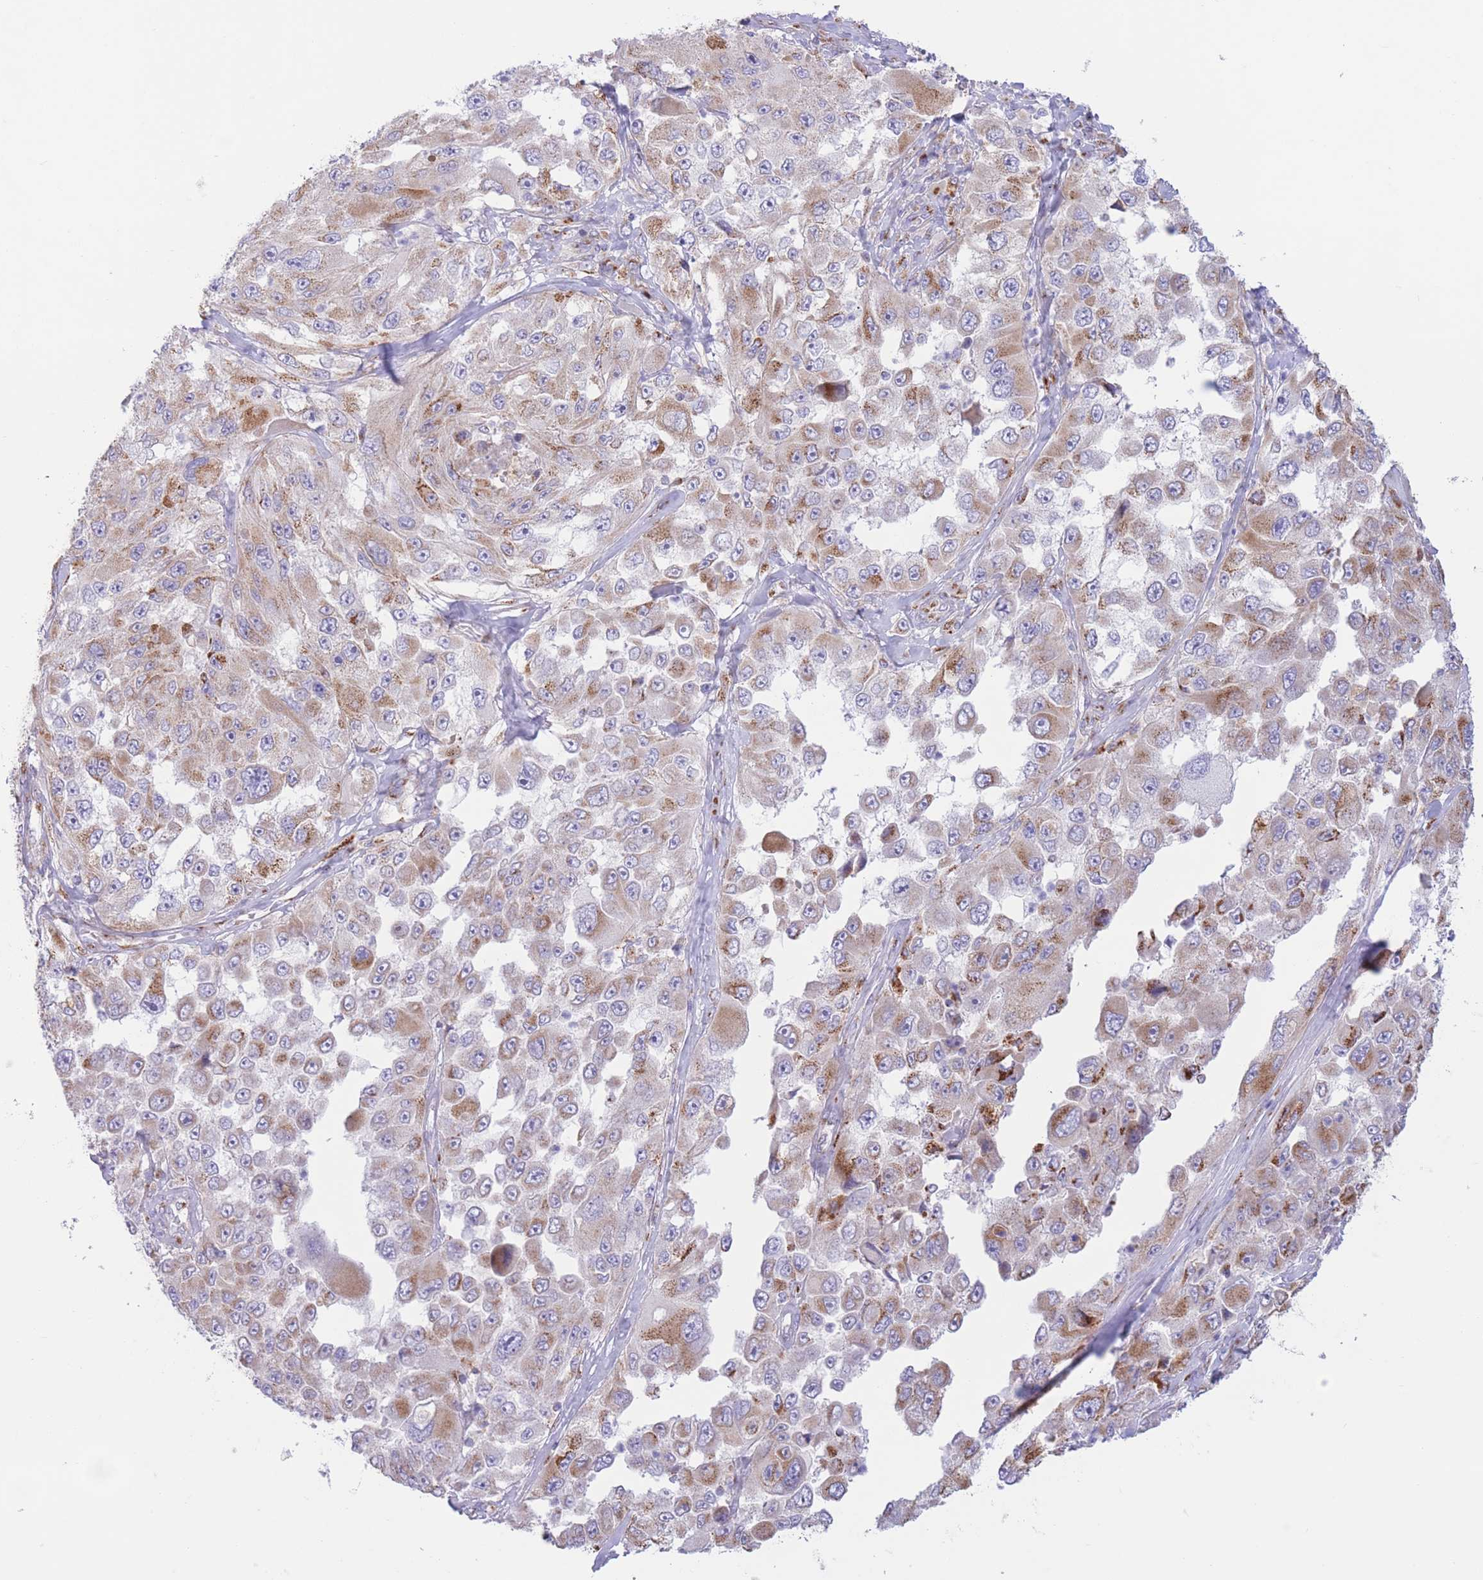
{"staining": {"intensity": "moderate", "quantity": "25%-75%", "location": "cytoplasmic/membranous"}, "tissue": "melanoma", "cell_type": "Tumor cells", "image_type": "cancer", "snomed": [{"axis": "morphology", "description": "Malignant melanoma, Metastatic site"}, {"axis": "topography", "description": "Lymph node"}], "caption": "Melanoma was stained to show a protein in brown. There is medium levels of moderate cytoplasmic/membranous staining in approximately 25%-75% of tumor cells. (Stains: DAB (3,3'-diaminobenzidine) in brown, nuclei in blue, Microscopy: brightfield microscopy at high magnification).", "gene": "MPND", "patient": {"sex": "male", "age": 62}}